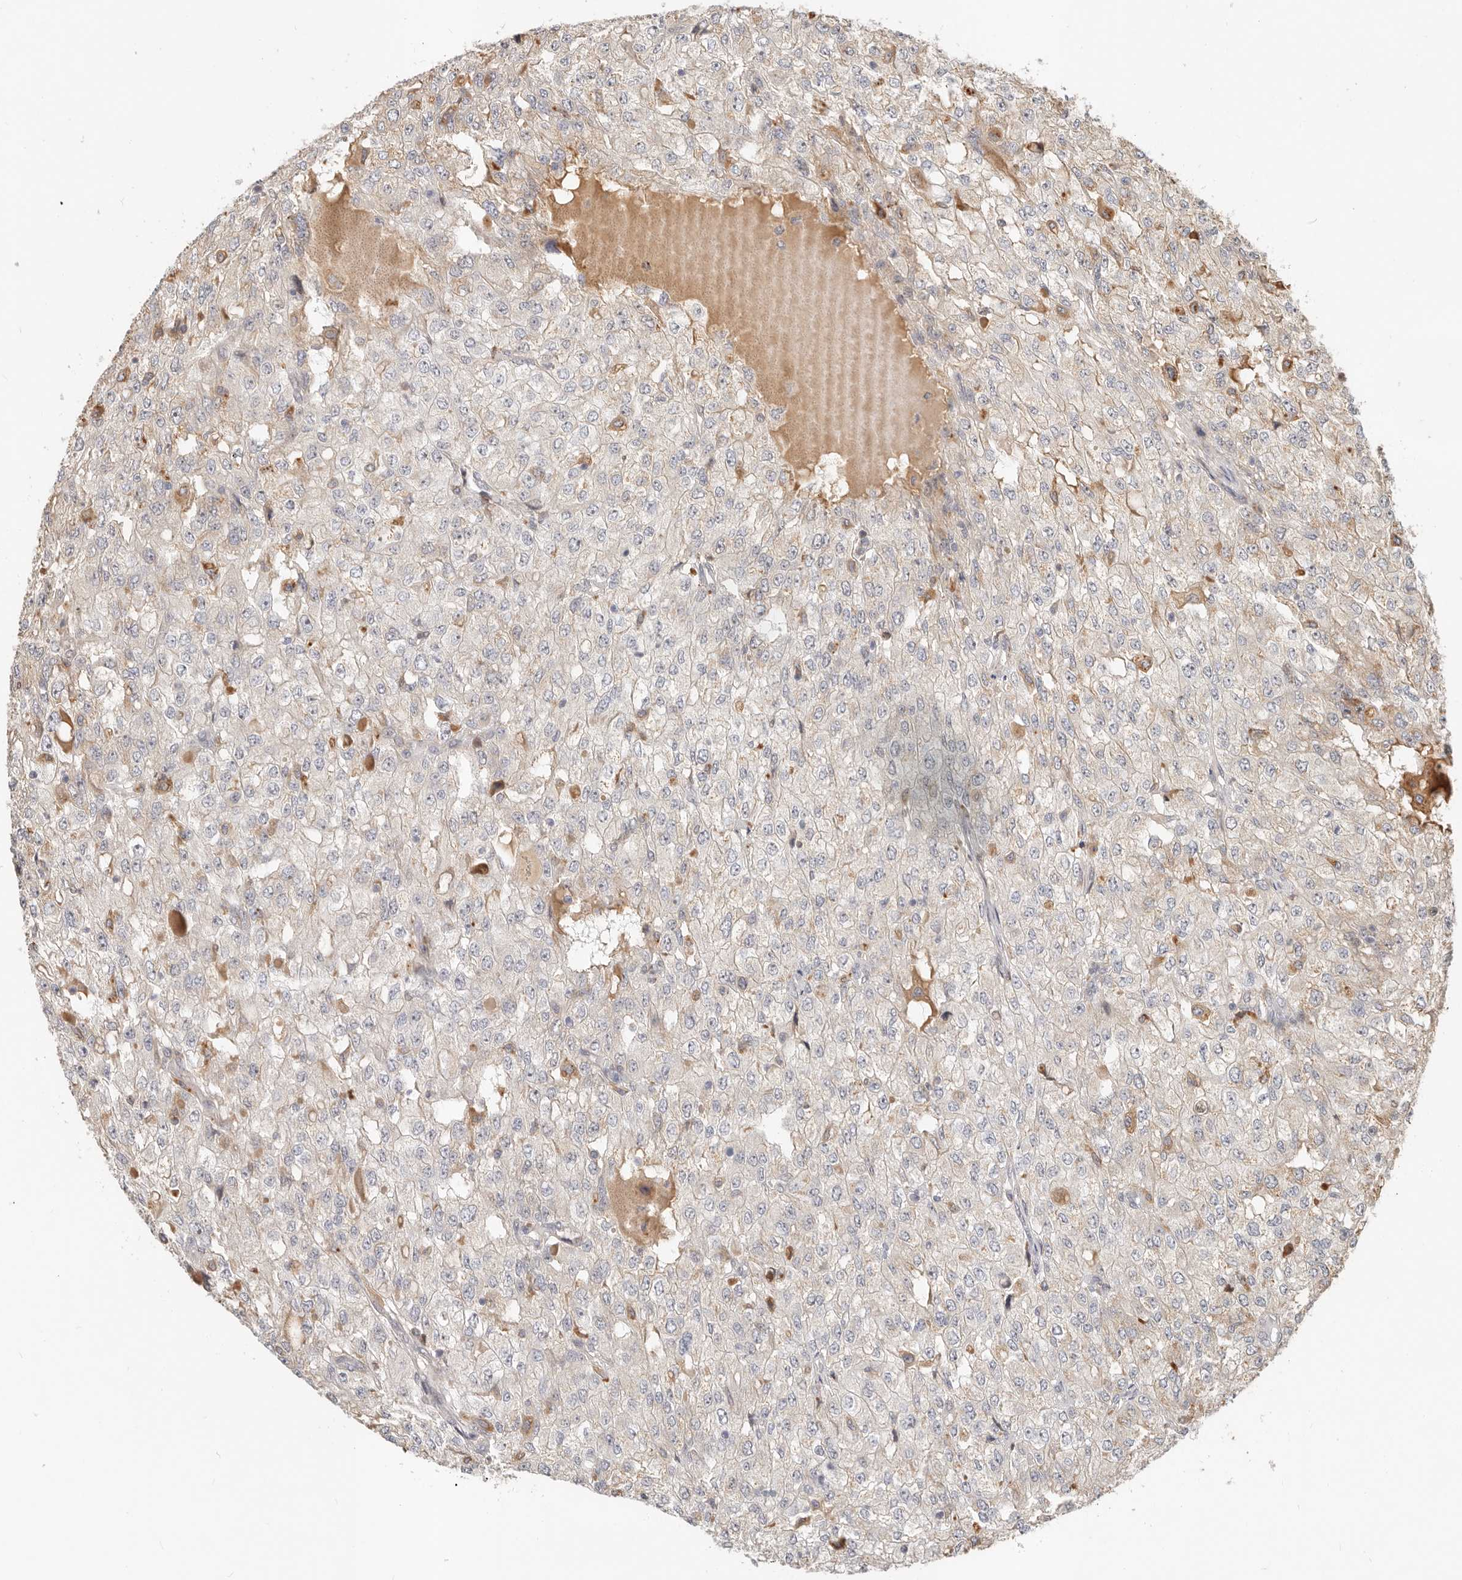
{"staining": {"intensity": "negative", "quantity": "none", "location": "none"}, "tissue": "renal cancer", "cell_type": "Tumor cells", "image_type": "cancer", "snomed": [{"axis": "morphology", "description": "Adenocarcinoma, NOS"}, {"axis": "topography", "description": "Kidney"}], "caption": "The micrograph displays no staining of tumor cells in adenocarcinoma (renal).", "gene": "ZRANB1", "patient": {"sex": "female", "age": 54}}